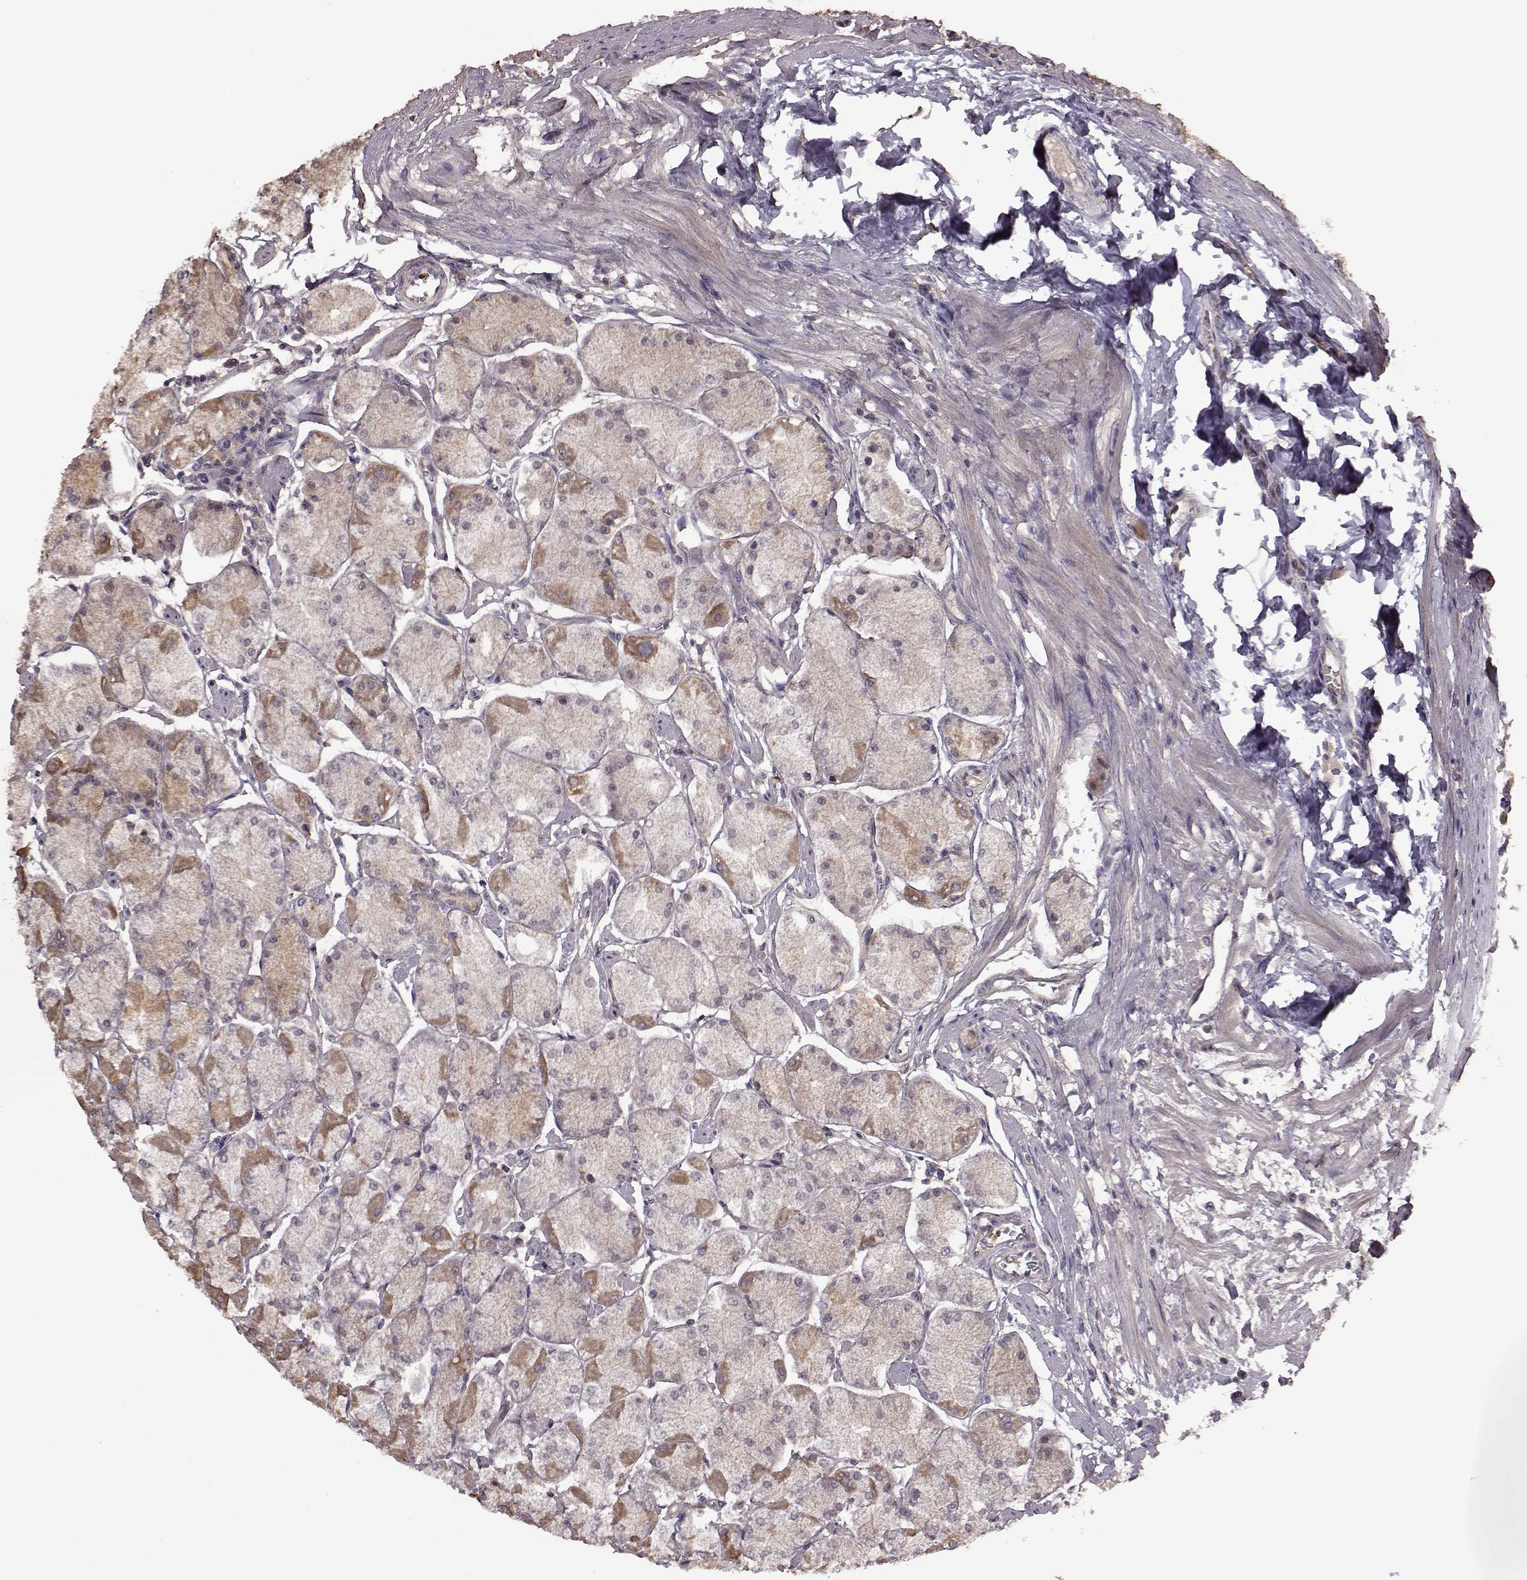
{"staining": {"intensity": "moderate", "quantity": "25%-75%", "location": "cytoplasmic/membranous"}, "tissue": "stomach", "cell_type": "Glandular cells", "image_type": "normal", "snomed": [{"axis": "morphology", "description": "Normal tissue, NOS"}, {"axis": "topography", "description": "Stomach, upper"}], "caption": "The immunohistochemical stain labels moderate cytoplasmic/membranous staining in glandular cells of unremarkable stomach. (IHC, brightfield microscopy, high magnification).", "gene": "URI1", "patient": {"sex": "male", "age": 60}}